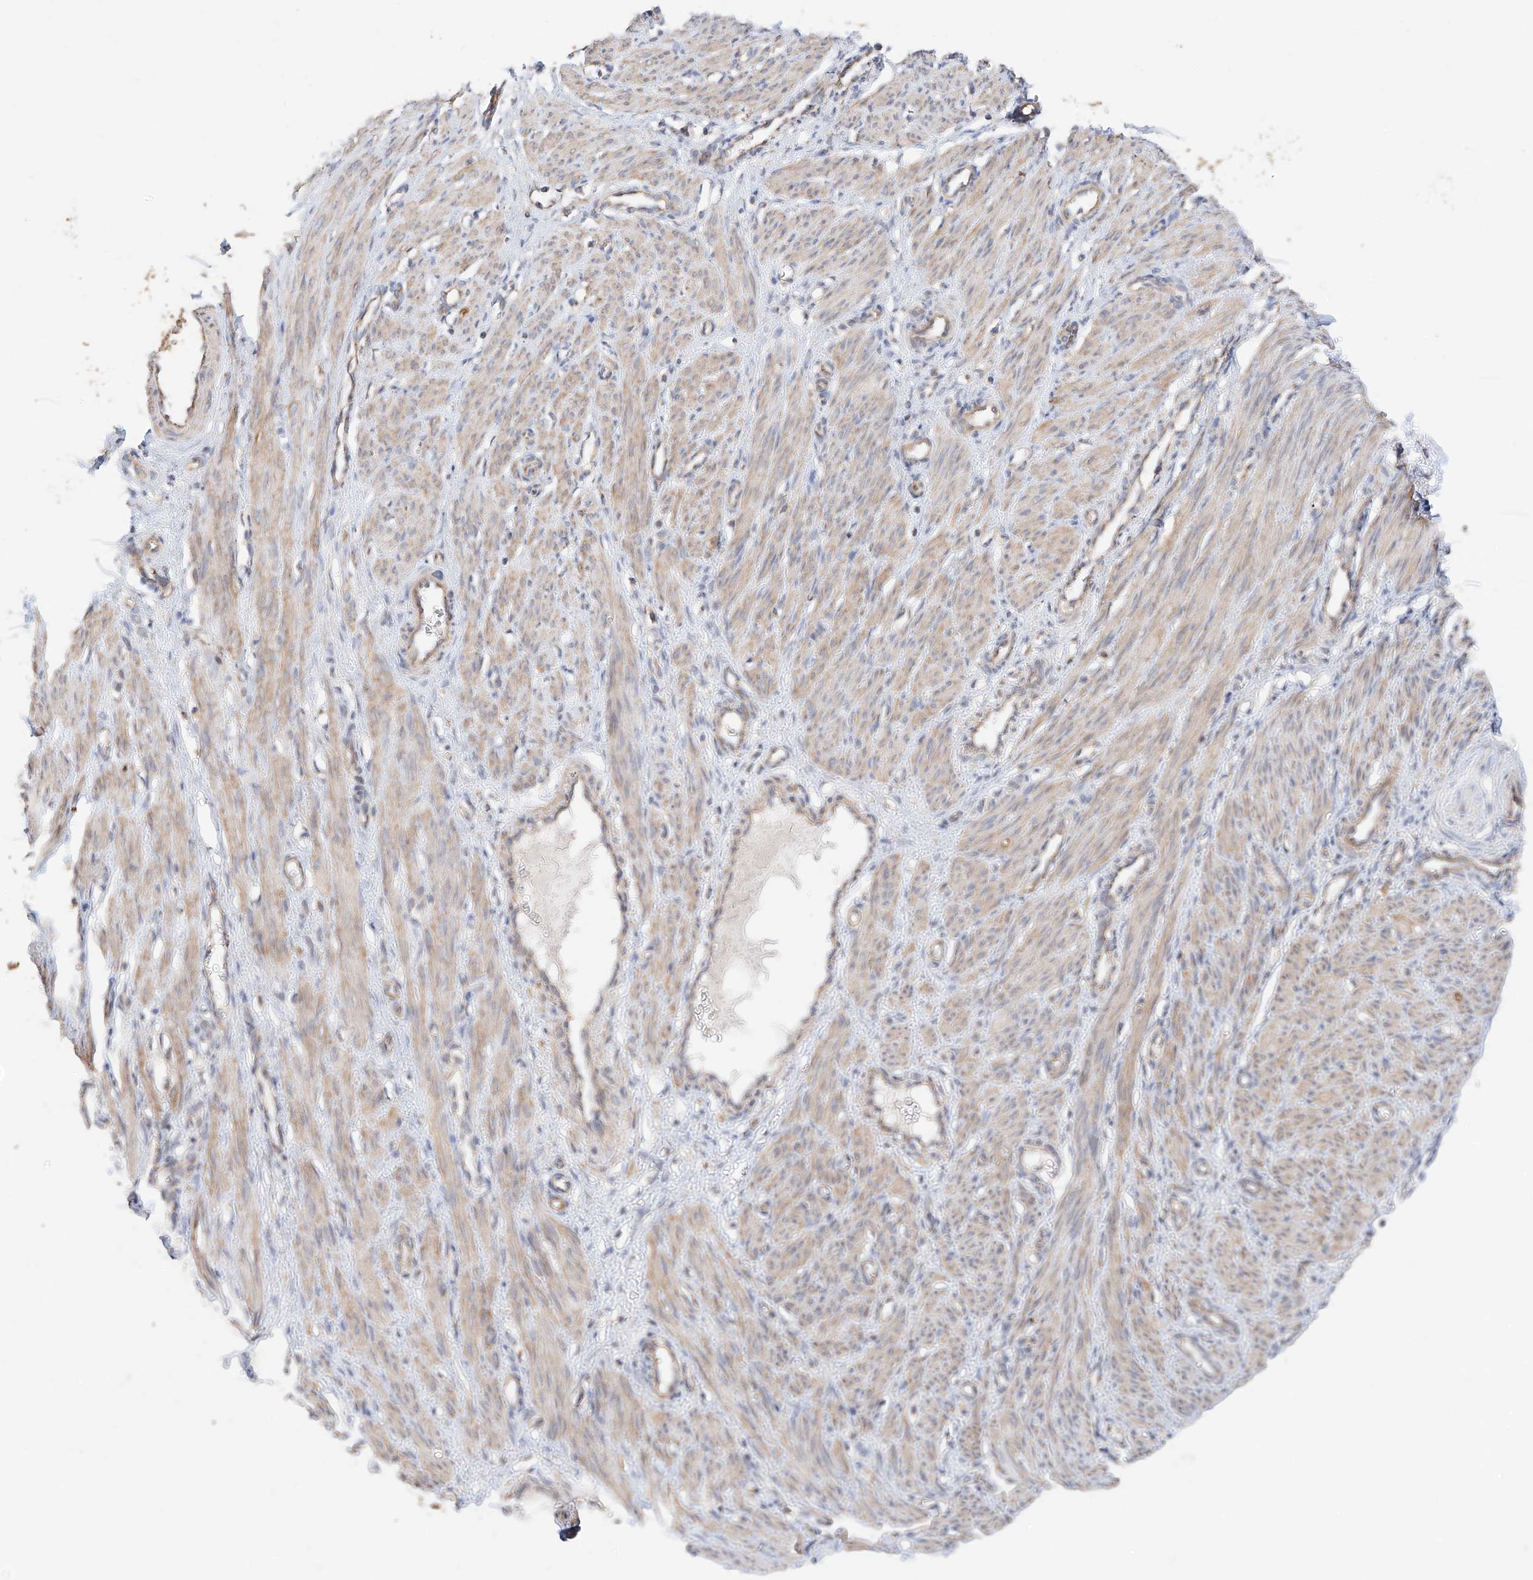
{"staining": {"intensity": "moderate", "quantity": "25%-75%", "location": "cytoplasmic/membranous"}, "tissue": "smooth muscle", "cell_type": "Smooth muscle cells", "image_type": "normal", "snomed": [{"axis": "morphology", "description": "Normal tissue, NOS"}, {"axis": "topography", "description": "Endometrium"}], "caption": "Immunohistochemical staining of normal human smooth muscle shows medium levels of moderate cytoplasmic/membranous staining in approximately 25%-75% of smooth muscle cells.", "gene": "MOSPD1", "patient": {"sex": "female", "age": 33}}